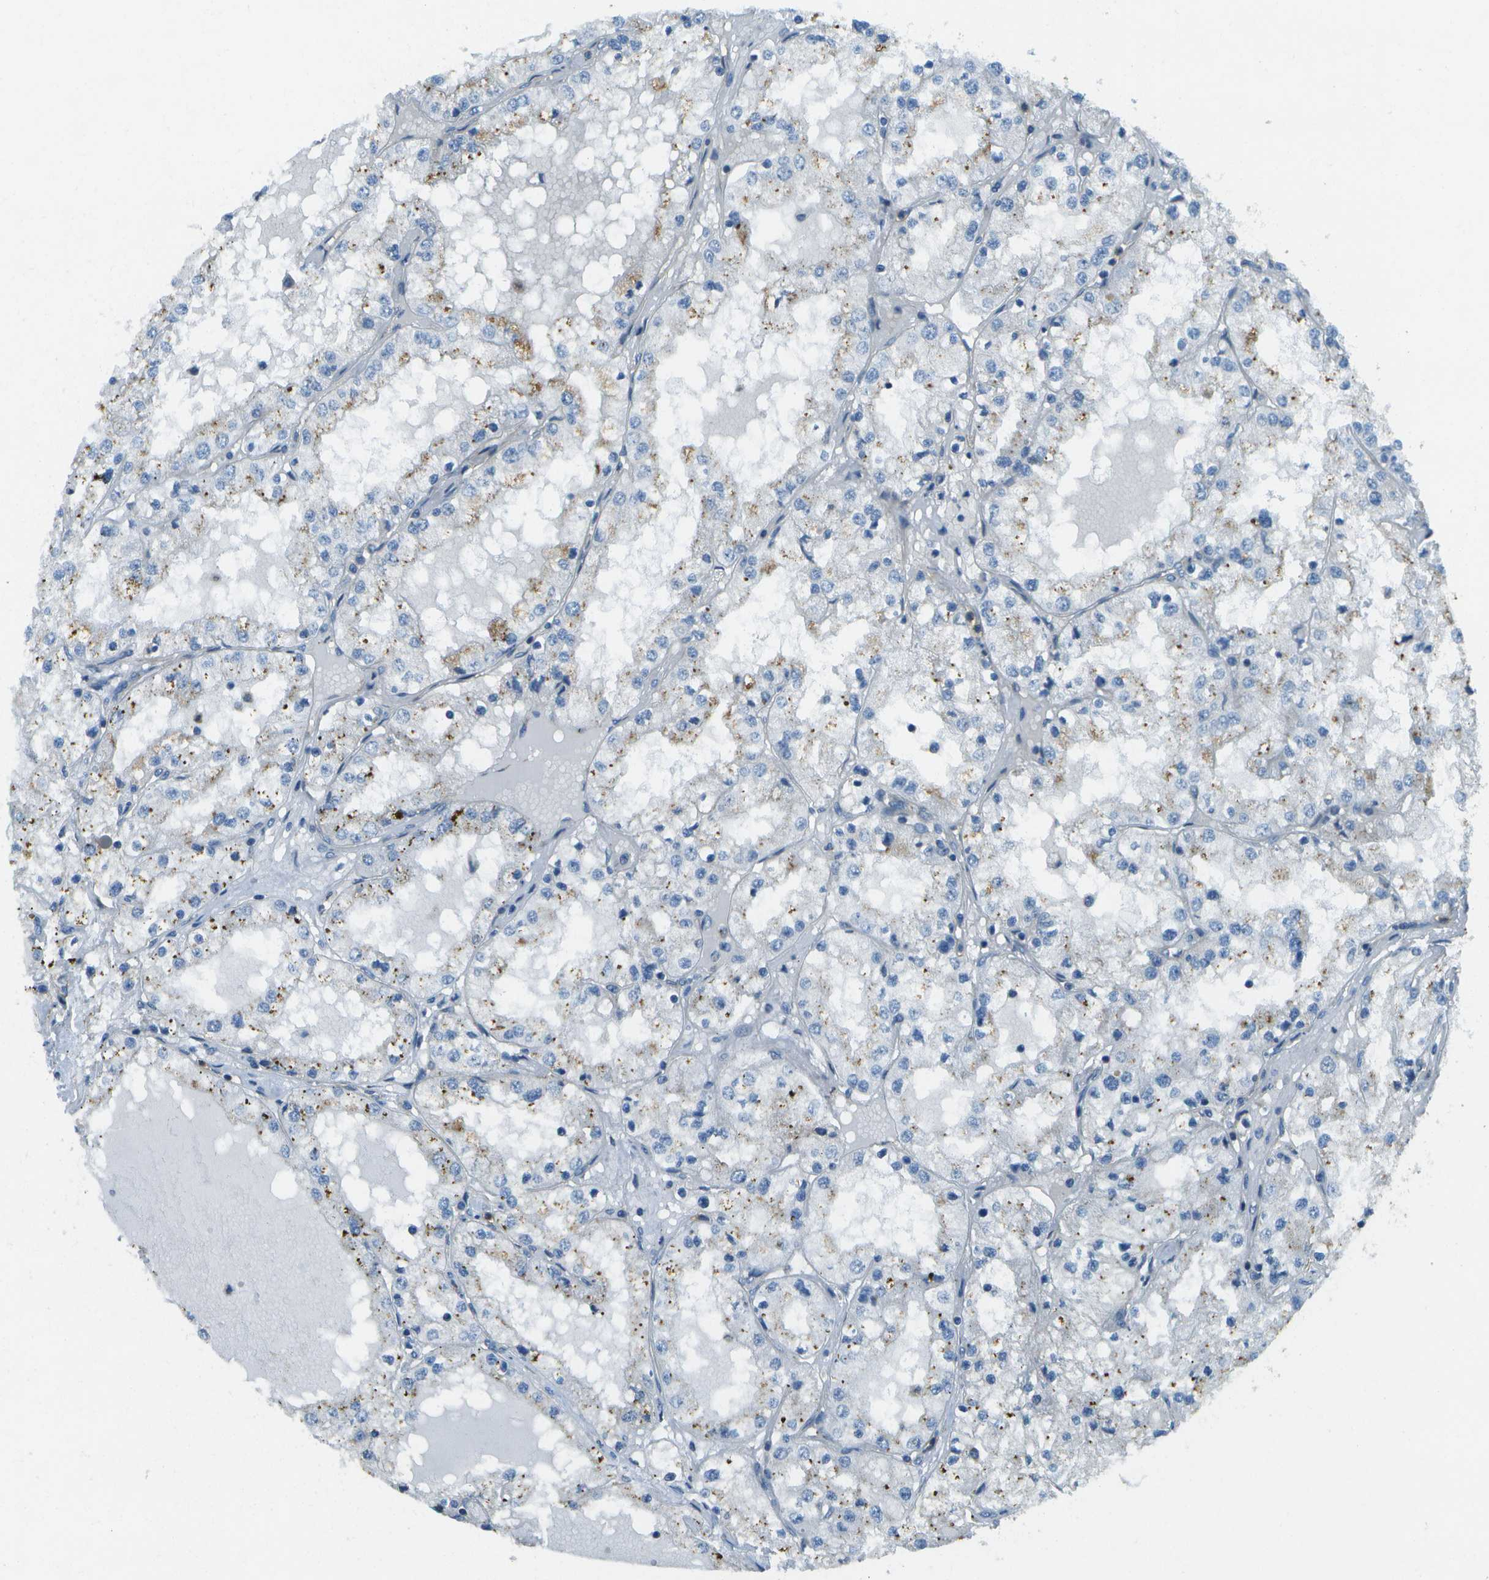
{"staining": {"intensity": "weak", "quantity": "25%-75%", "location": "cytoplasmic/membranous"}, "tissue": "renal cancer", "cell_type": "Tumor cells", "image_type": "cancer", "snomed": [{"axis": "morphology", "description": "Adenocarcinoma, NOS"}, {"axis": "topography", "description": "Kidney"}], "caption": "Protein analysis of renal adenocarcinoma tissue reveals weak cytoplasmic/membranous staining in about 25%-75% of tumor cells. The staining was performed using DAB (3,3'-diaminobenzidine), with brown indicating positive protein expression. Nuclei are stained blue with hematoxylin.", "gene": "MYH11", "patient": {"sex": "male", "age": 68}}